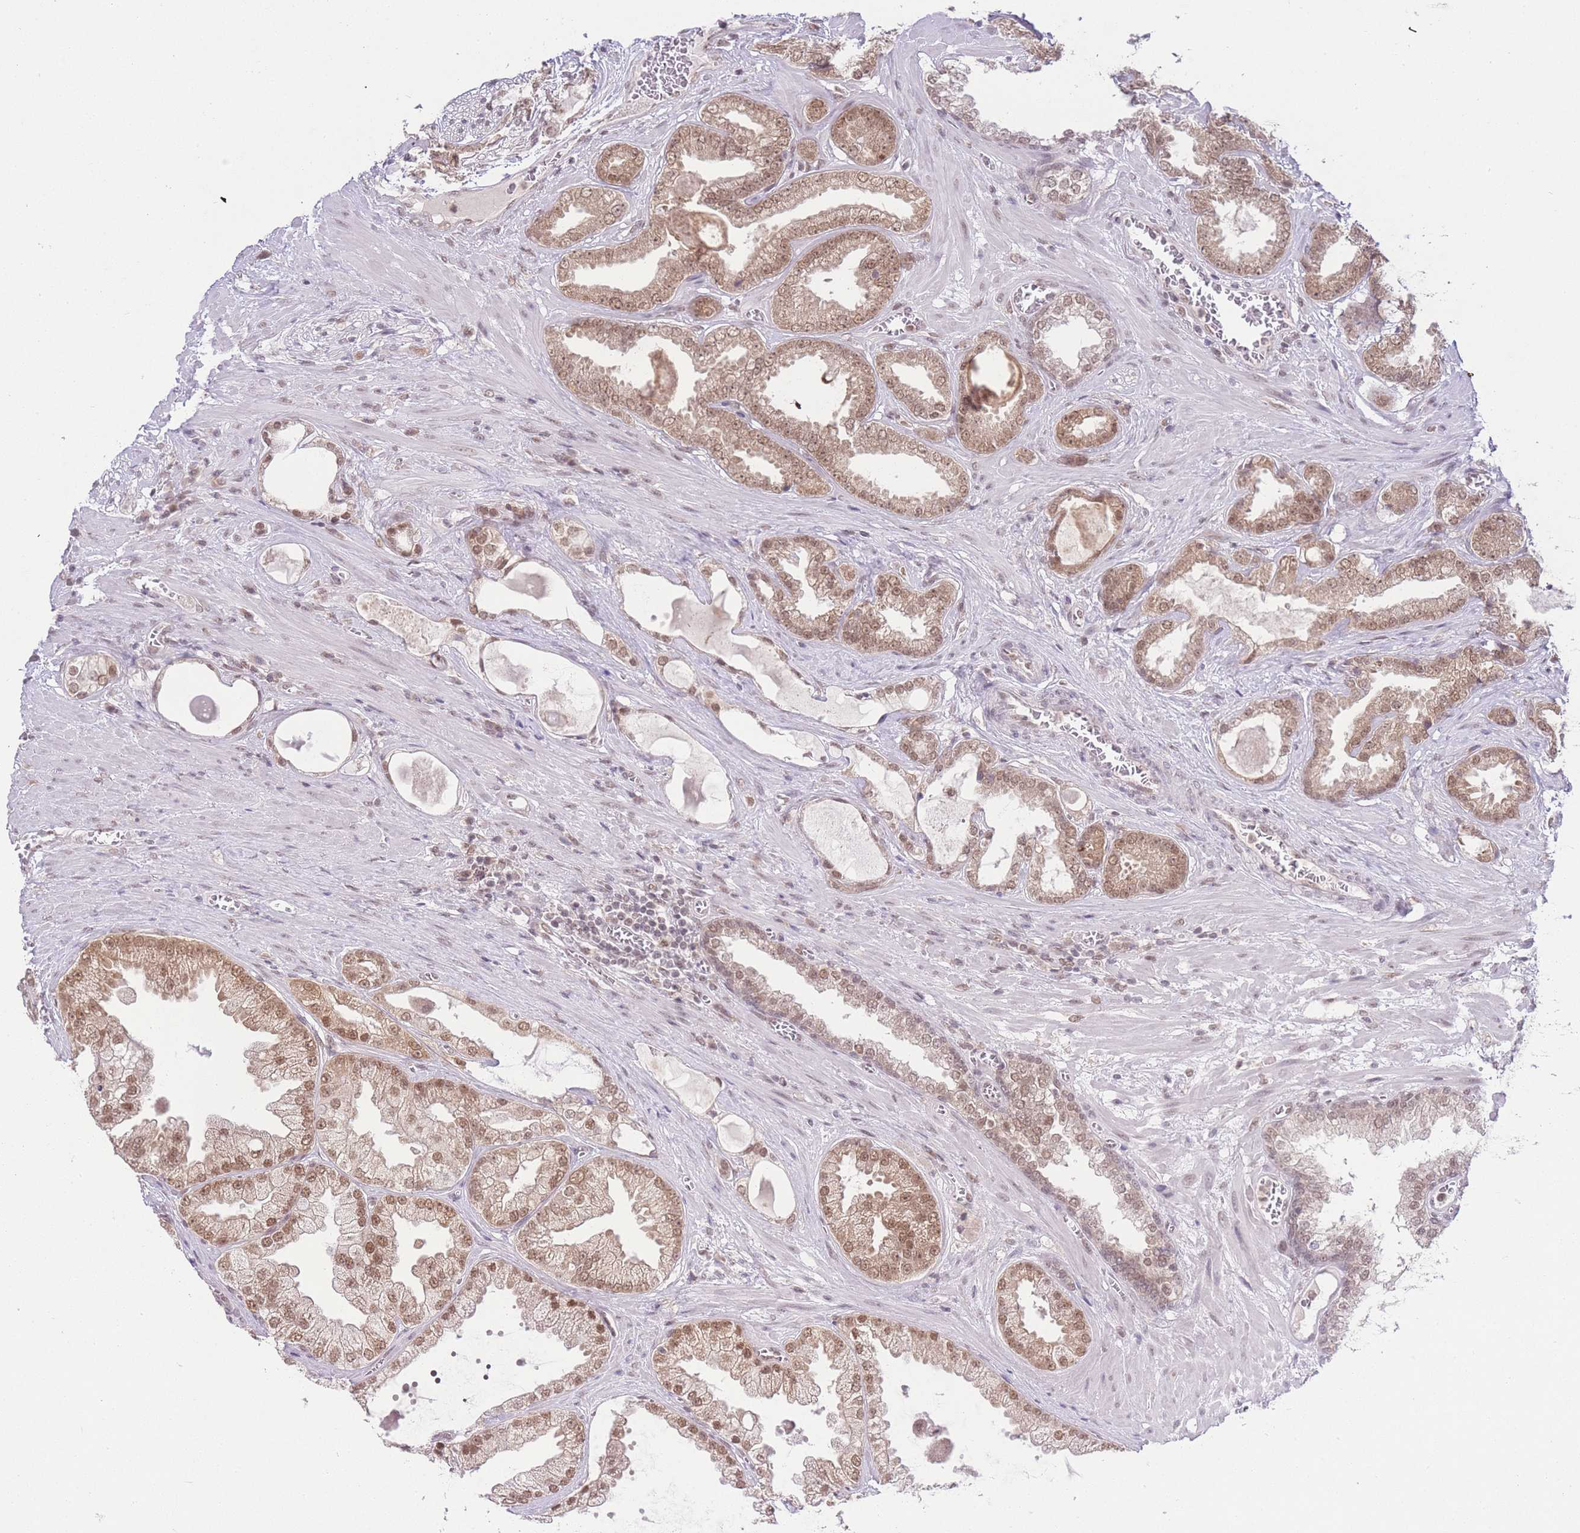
{"staining": {"intensity": "moderate", "quantity": "25%-75%", "location": "nuclear"}, "tissue": "prostate cancer", "cell_type": "Tumor cells", "image_type": "cancer", "snomed": [{"axis": "morphology", "description": "Adenocarcinoma, Low grade"}, {"axis": "topography", "description": "Prostate"}], "caption": "This is an image of IHC staining of low-grade adenocarcinoma (prostate), which shows moderate expression in the nuclear of tumor cells.", "gene": "TMED3", "patient": {"sex": "male", "age": 57}}